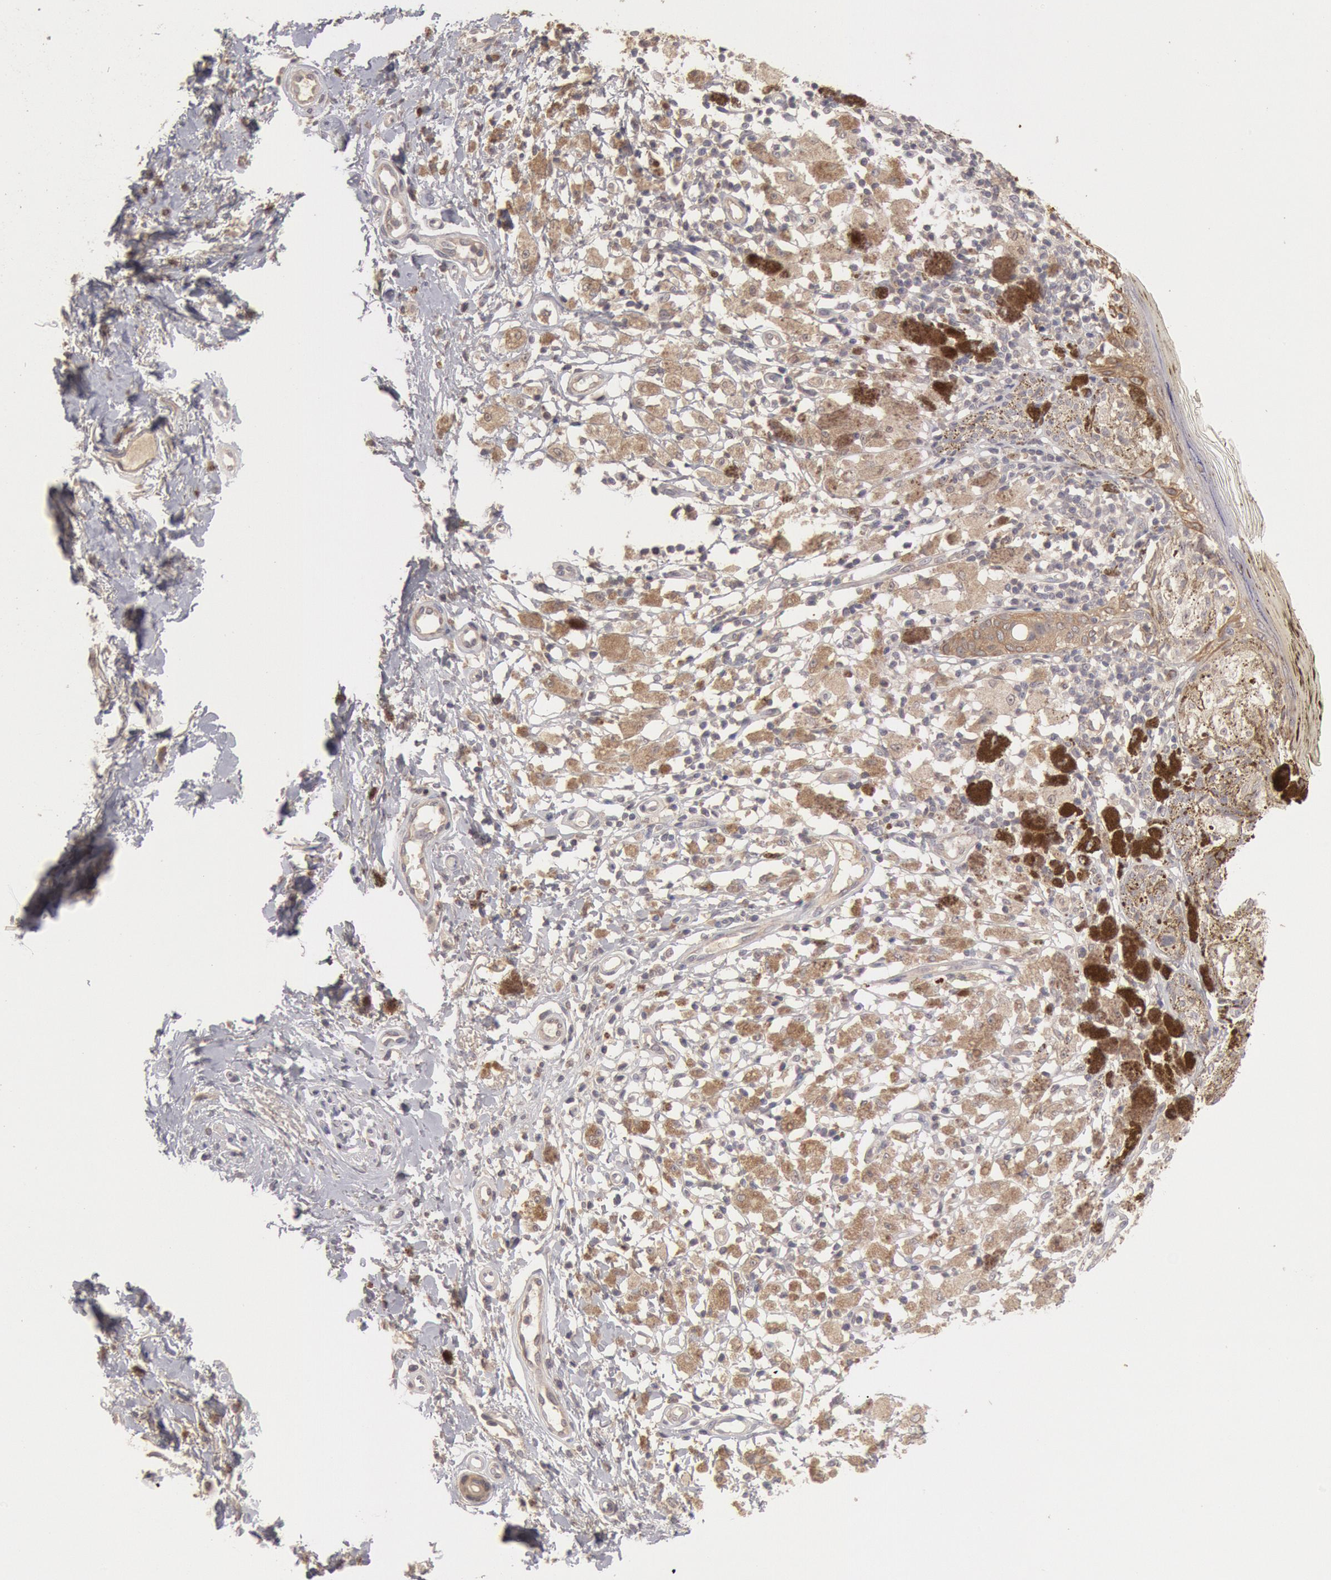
{"staining": {"intensity": "negative", "quantity": "none", "location": "none"}, "tissue": "melanoma", "cell_type": "Tumor cells", "image_type": "cancer", "snomed": [{"axis": "morphology", "description": "Malignant melanoma, NOS"}, {"axis": "topography", "description": "Skin"}], "caption": "A high-resolution image shows immunohistochemistry (IHC) staining of malignant melanoma, which displays no significant staining in tumor cells.", "gene": "ZFP36L1", "patient": {"sex": "male", "age": 88}}